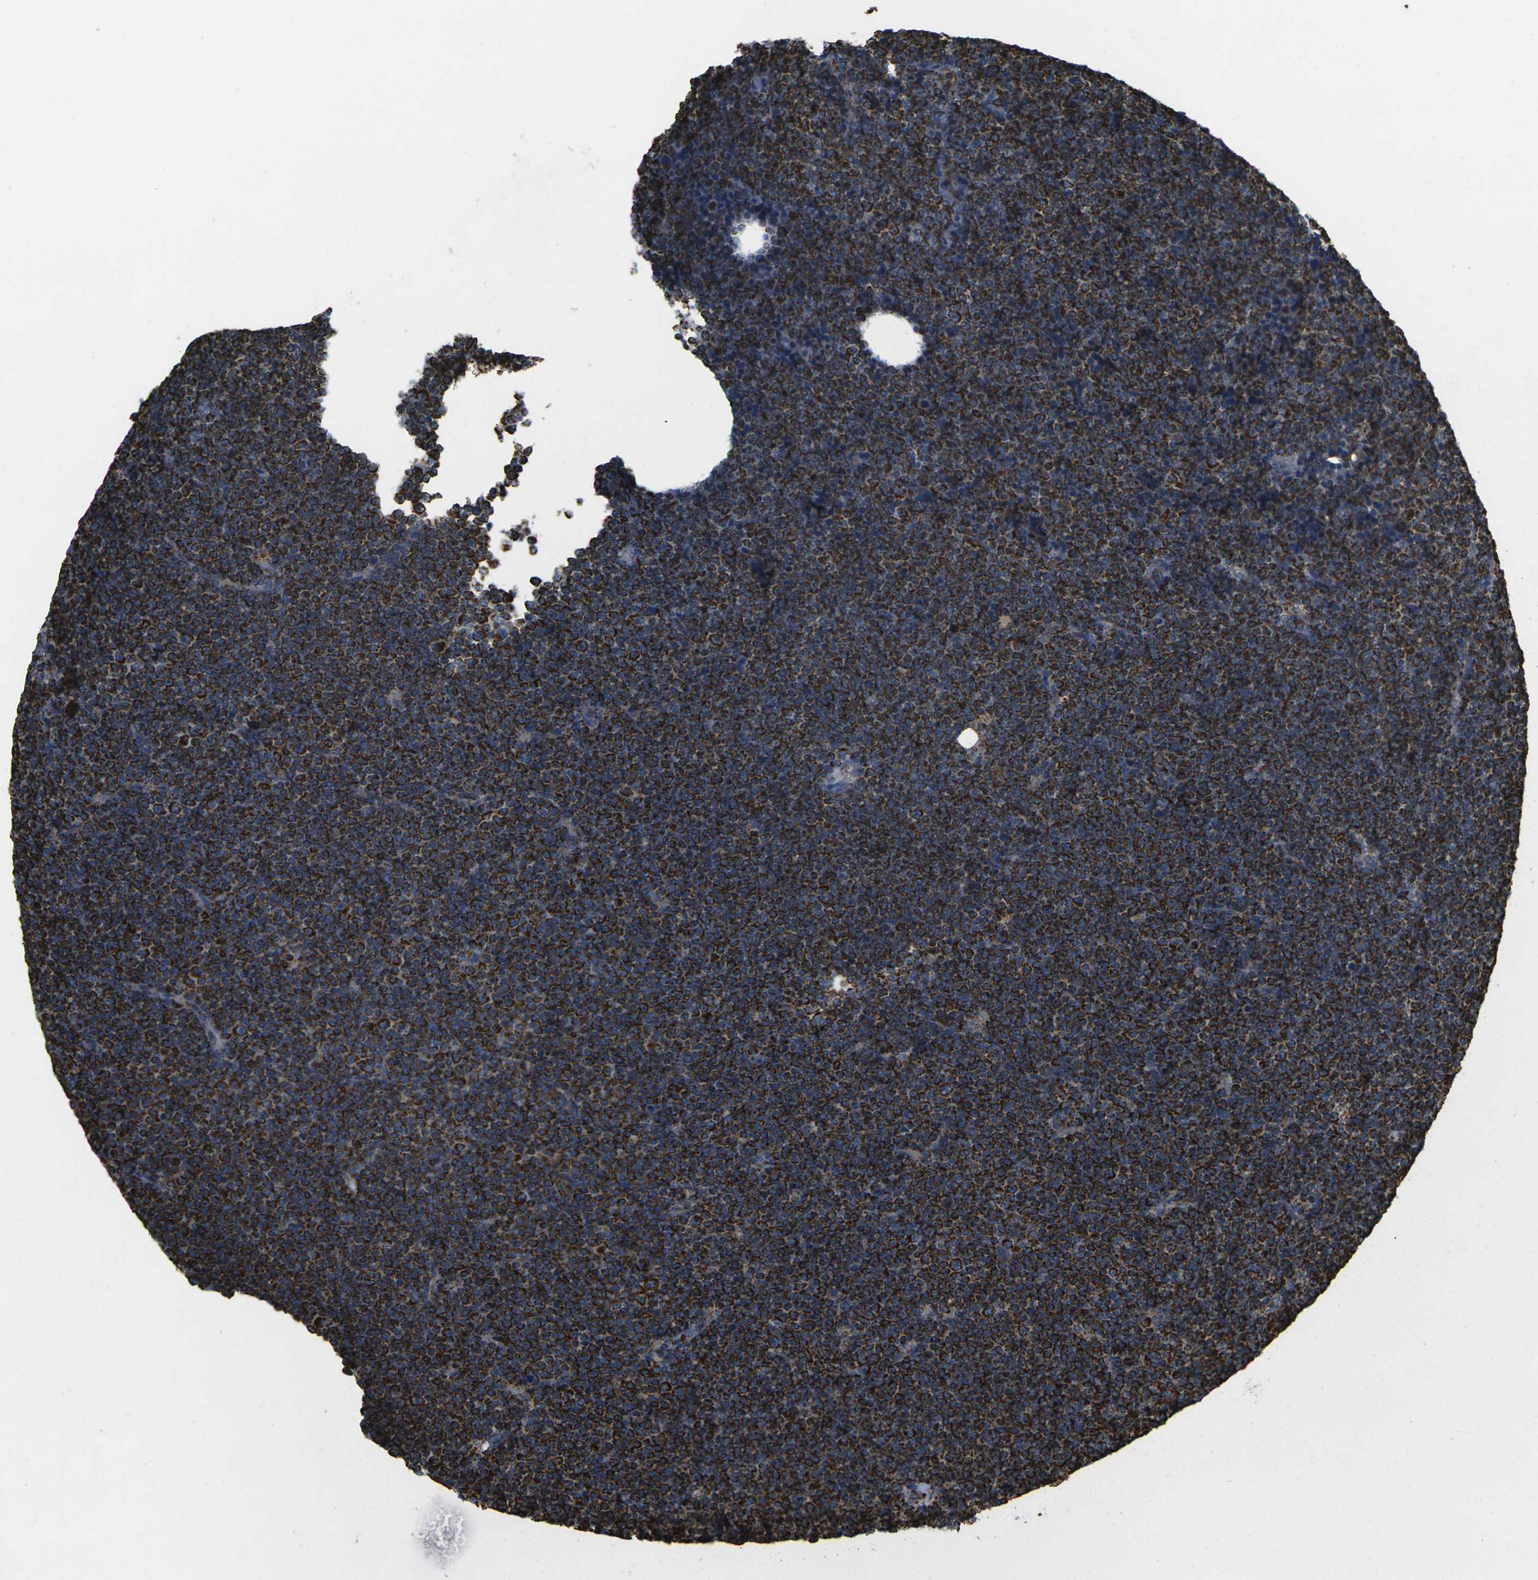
{"staining": {"intensity": "strong", "quantity": ">75%", "location": "cytoplasmic/membranous"}, "tissue": "lymphoma", "cell_type": "Tumor cells", "image_type": "cancer", "snomed": [{"axis": "morphology", "description": "Malignant lymphoma, non-Hodgkin's type, Low grade"}, {"axis": "topography", "description": "Lymph node"}], "caption": "Protein expression analysis of human lymphoma reveals strong cytoplasmic/membranous positivity in approximately >75% of tumor cells.", "gene": "KLHL5", "patient": {"sex": "female", "age": 67}}